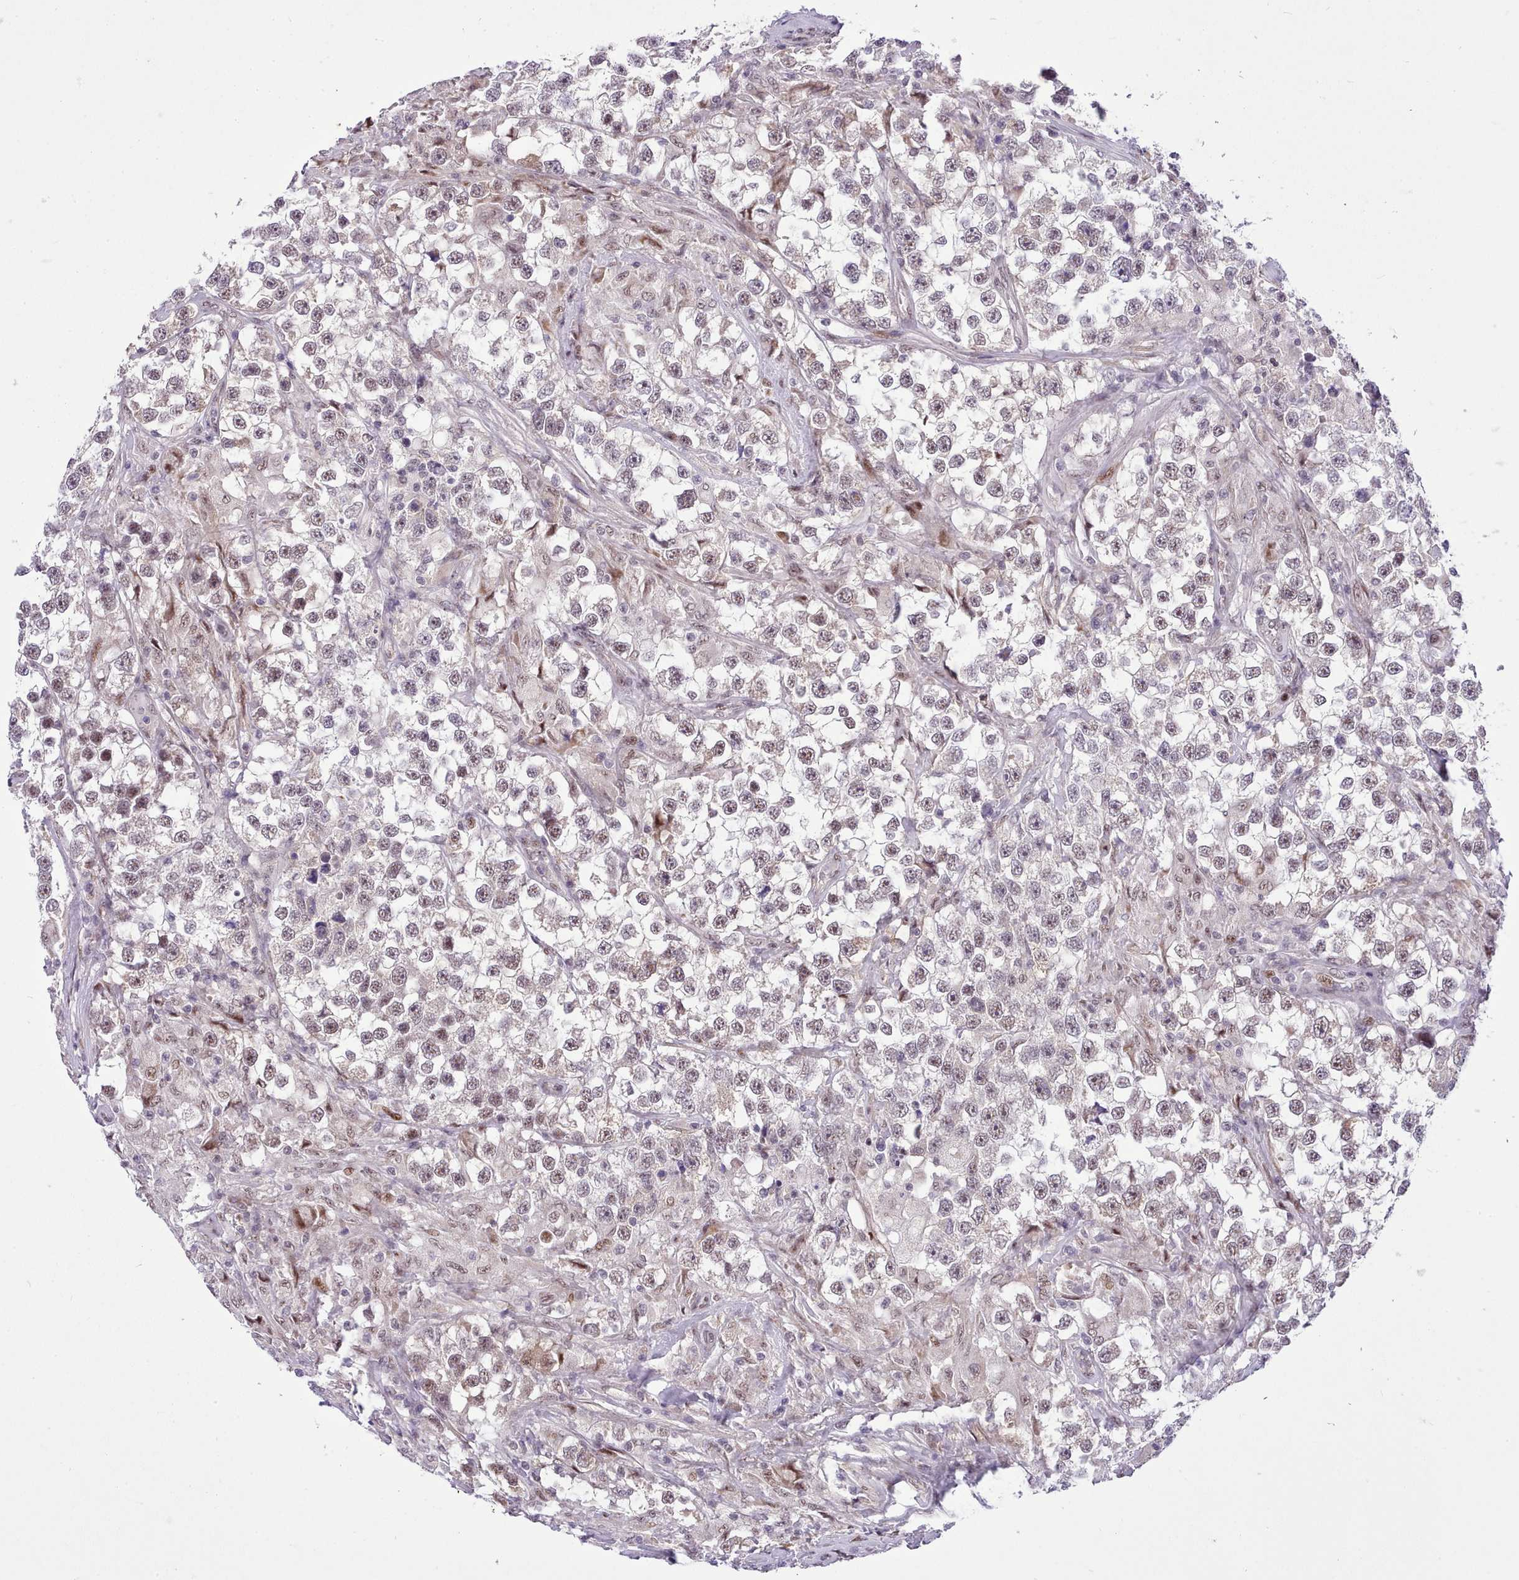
{"staining": {"intensity": "weak", "quantity": "<25%", "location": "nuclear"}, "tissue": "testis cancer", "cell_type": "Tumor cells", "image_type": "cancer", "snomed": [{"axis": "morphology", "description": "Seminoma, NOS"}, {"axis": "topography", "description": "Testis"}], "caption": "Tumor cells are negative for protein expression in human seminoma (testis). The staining was performed using DAB (3,3'-diaminobenzidine) to visualize the protein expression in brown, while the nuclei were stained in blue with hematoxylin (Magnification: 20x).", "gene": "HOXB7", "patient": {"sex": "male", "age": 46}}